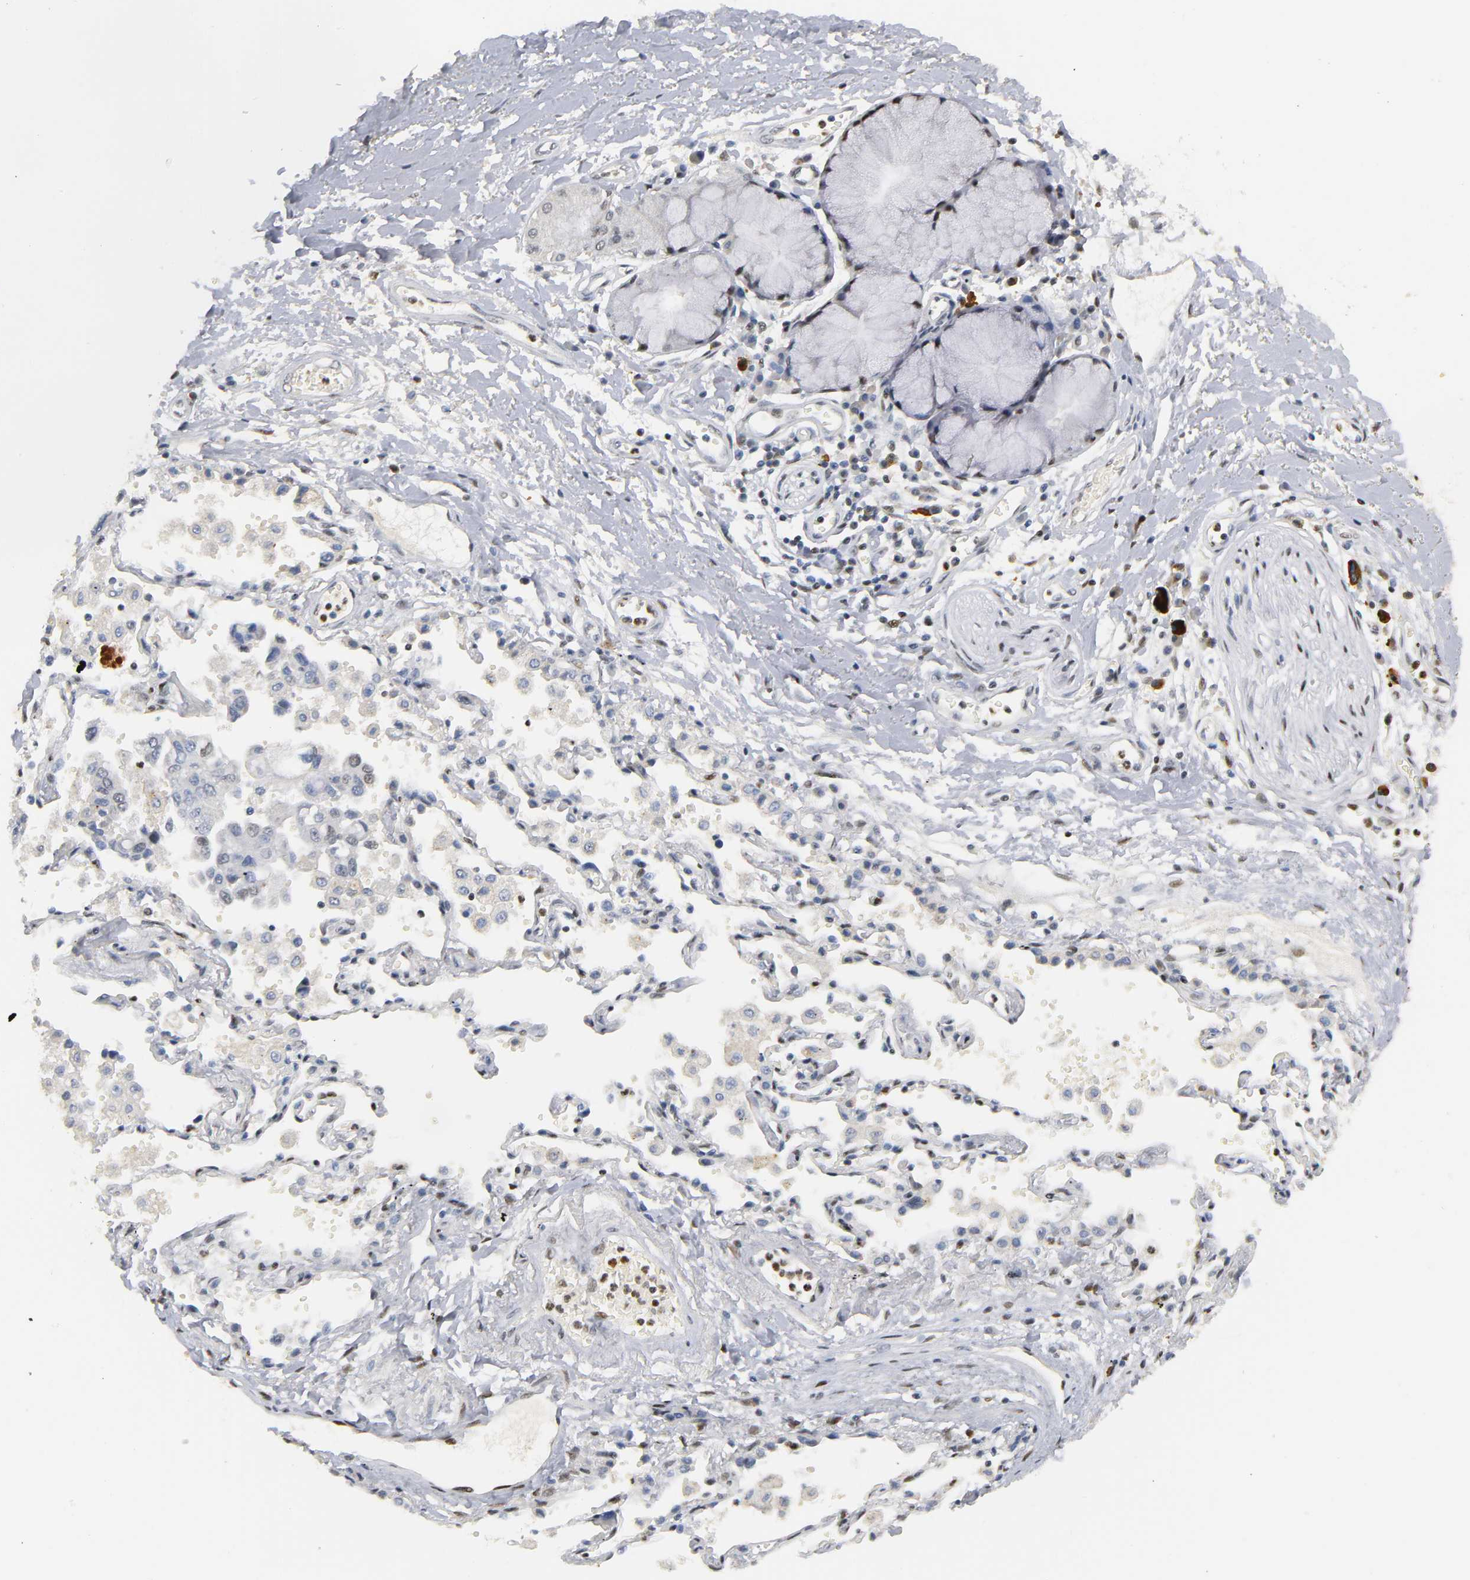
{"staining": {"intensity": "moderate", "quantity": ">75%", "location": "cytoplasmic/membranous,nuclear"}, "tissue": "adipose tissue", "cell_type": "Adipocytes", "image_type": "normal", "snomed": [{"axis": "morphology", "description": "Normal tissue, NOS"}, {"axis": "morphology", "description": "Adenocarcinoma, NOS"}, {"axis": "topography", "description": "Cartilage tissue"}, {"axis": "topography", "description": "Bronchus"}, {"axis": "topography", "description": "Lung"}], "caption": "Immunohistochemical staining of normal adipose tissue displays moderate cytoplasmic/membranous,nuclear protein staining in approximately >75% of adipocytes.", "gene": "CREBBP", "patient": {"sex": "female", "age": 67}}